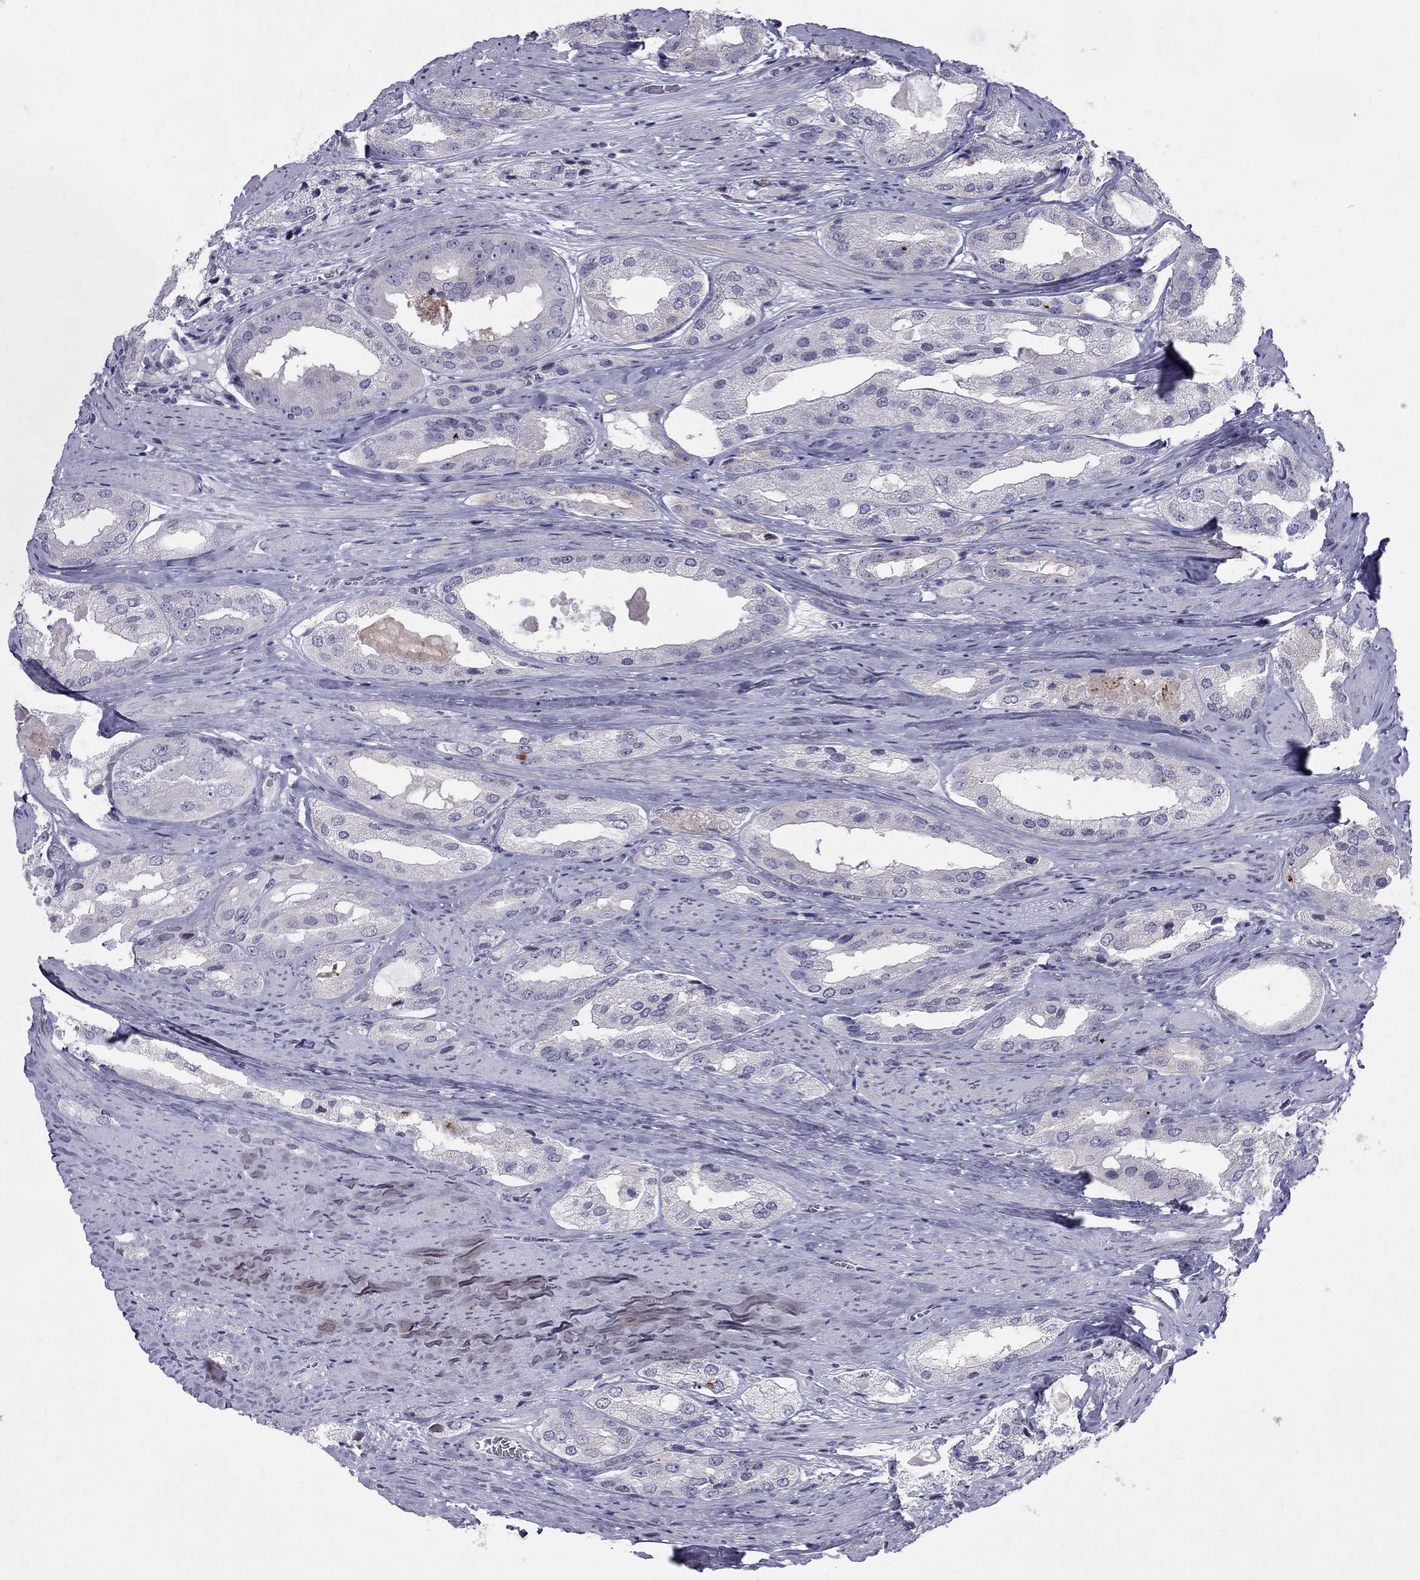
{"staining": {"intensity": "negative", "quantity": "none", "location": "none"}, "tissue": "prostate cancer", "cell_type": "Tumor cells", "image_type": "cancer", "snomed": [{"axis": "morphology", "description": "Adenocarcinoma, Low grade"}, {"axis": "topography", "description": "Prostate"}], "caption": "This is an IHC micrograph of prostate cancer. There is no expression in tumor cells.", "gene": "MUC15", "patient": {"sex": "male", "age": 69}}